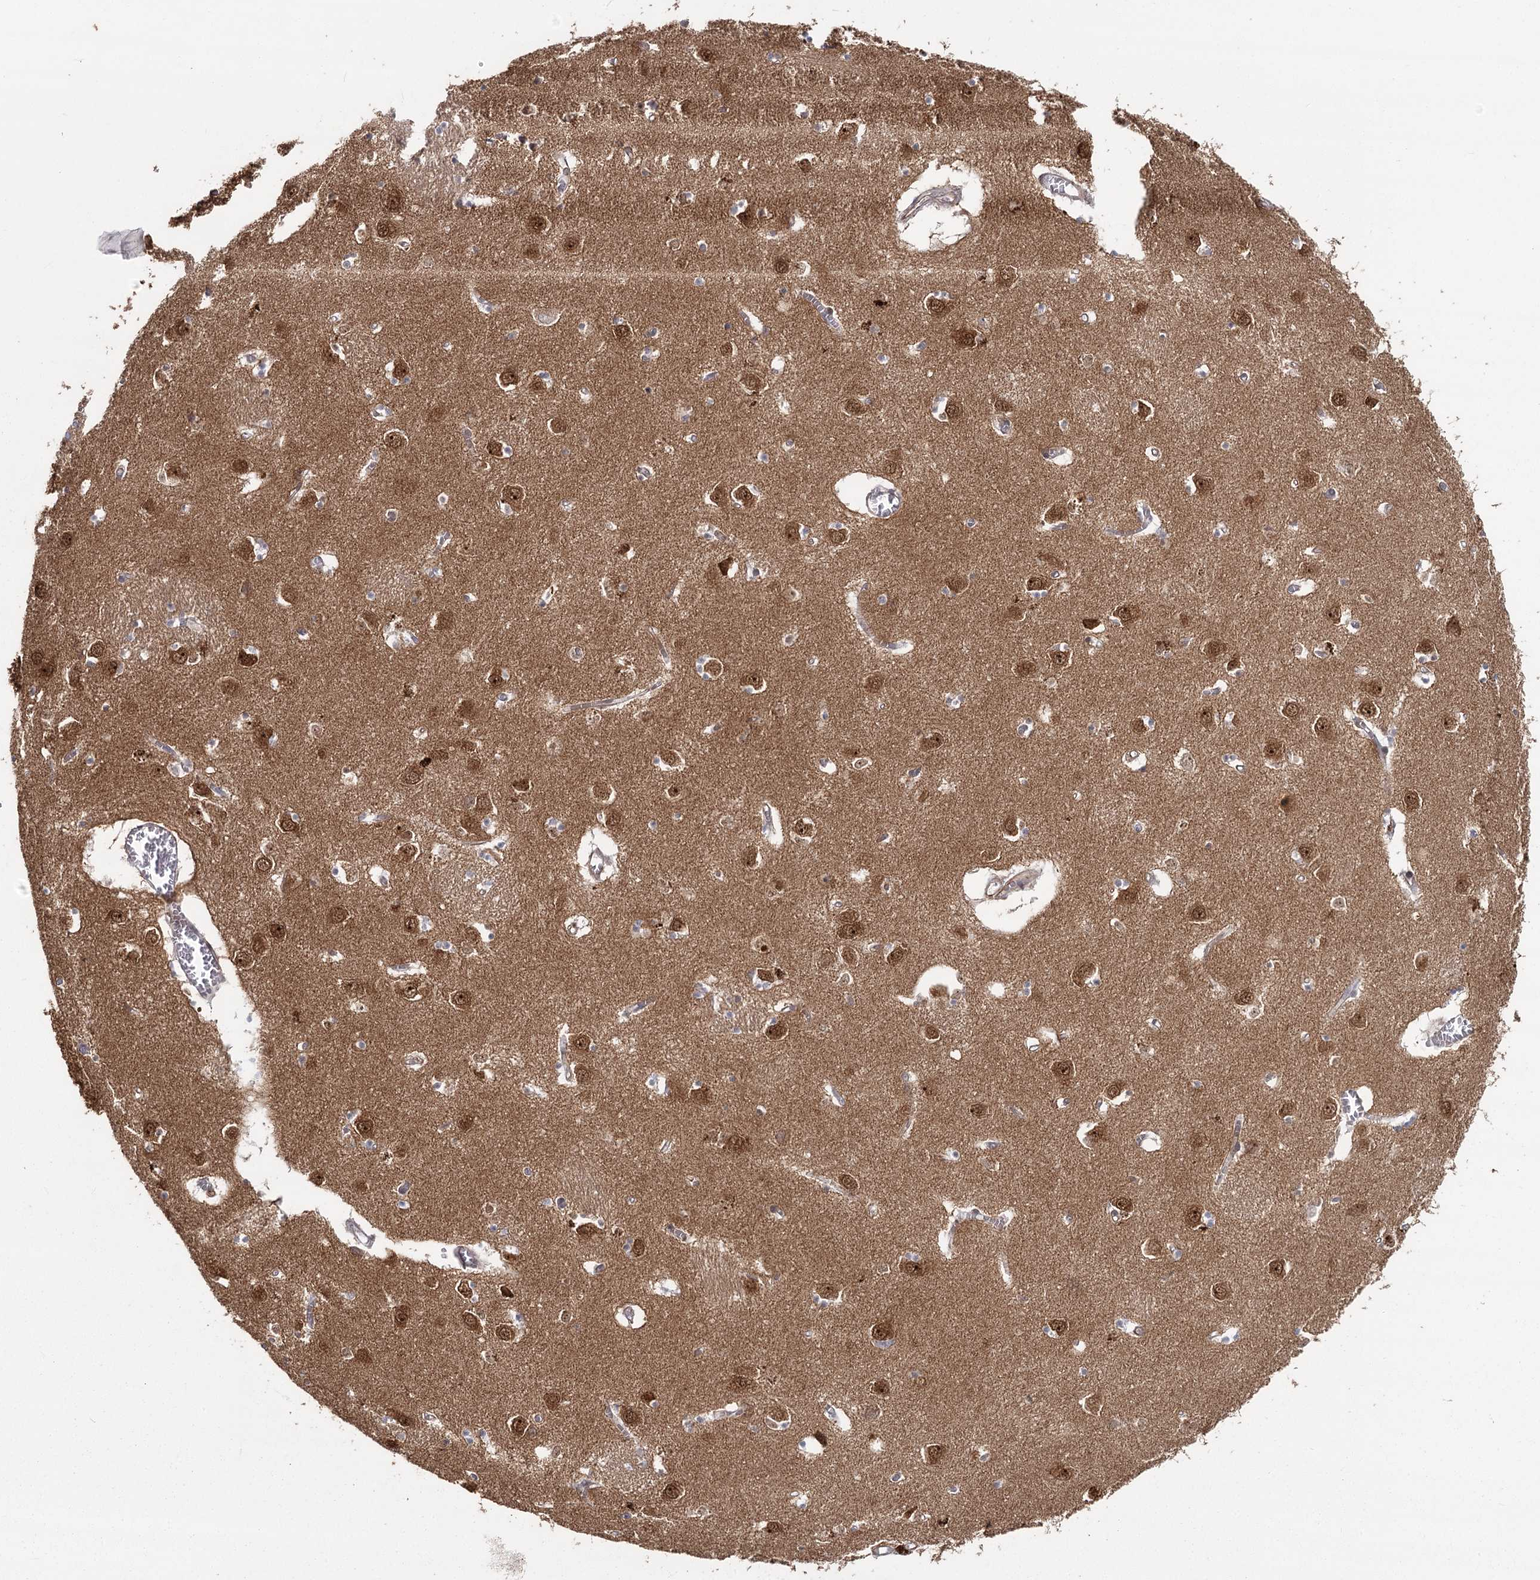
{"staining": {"intensity": "negative", "quantity": "none", "location": "none"}, "tissue": "caudate", "cell_type": "Glial cells", "image_type": "normal", "snomed": [{"axis": "morphology", "description": "Normal tissue, NOS"}, {"axis": "topography", "description": "Lateral ventricle wall"}], "caption": "Immunohistochemical staining of benign caudate displays no significant staining in glial cells.", "gene": "AP2M1", "patient": {"sex": "male", "age": 70}}